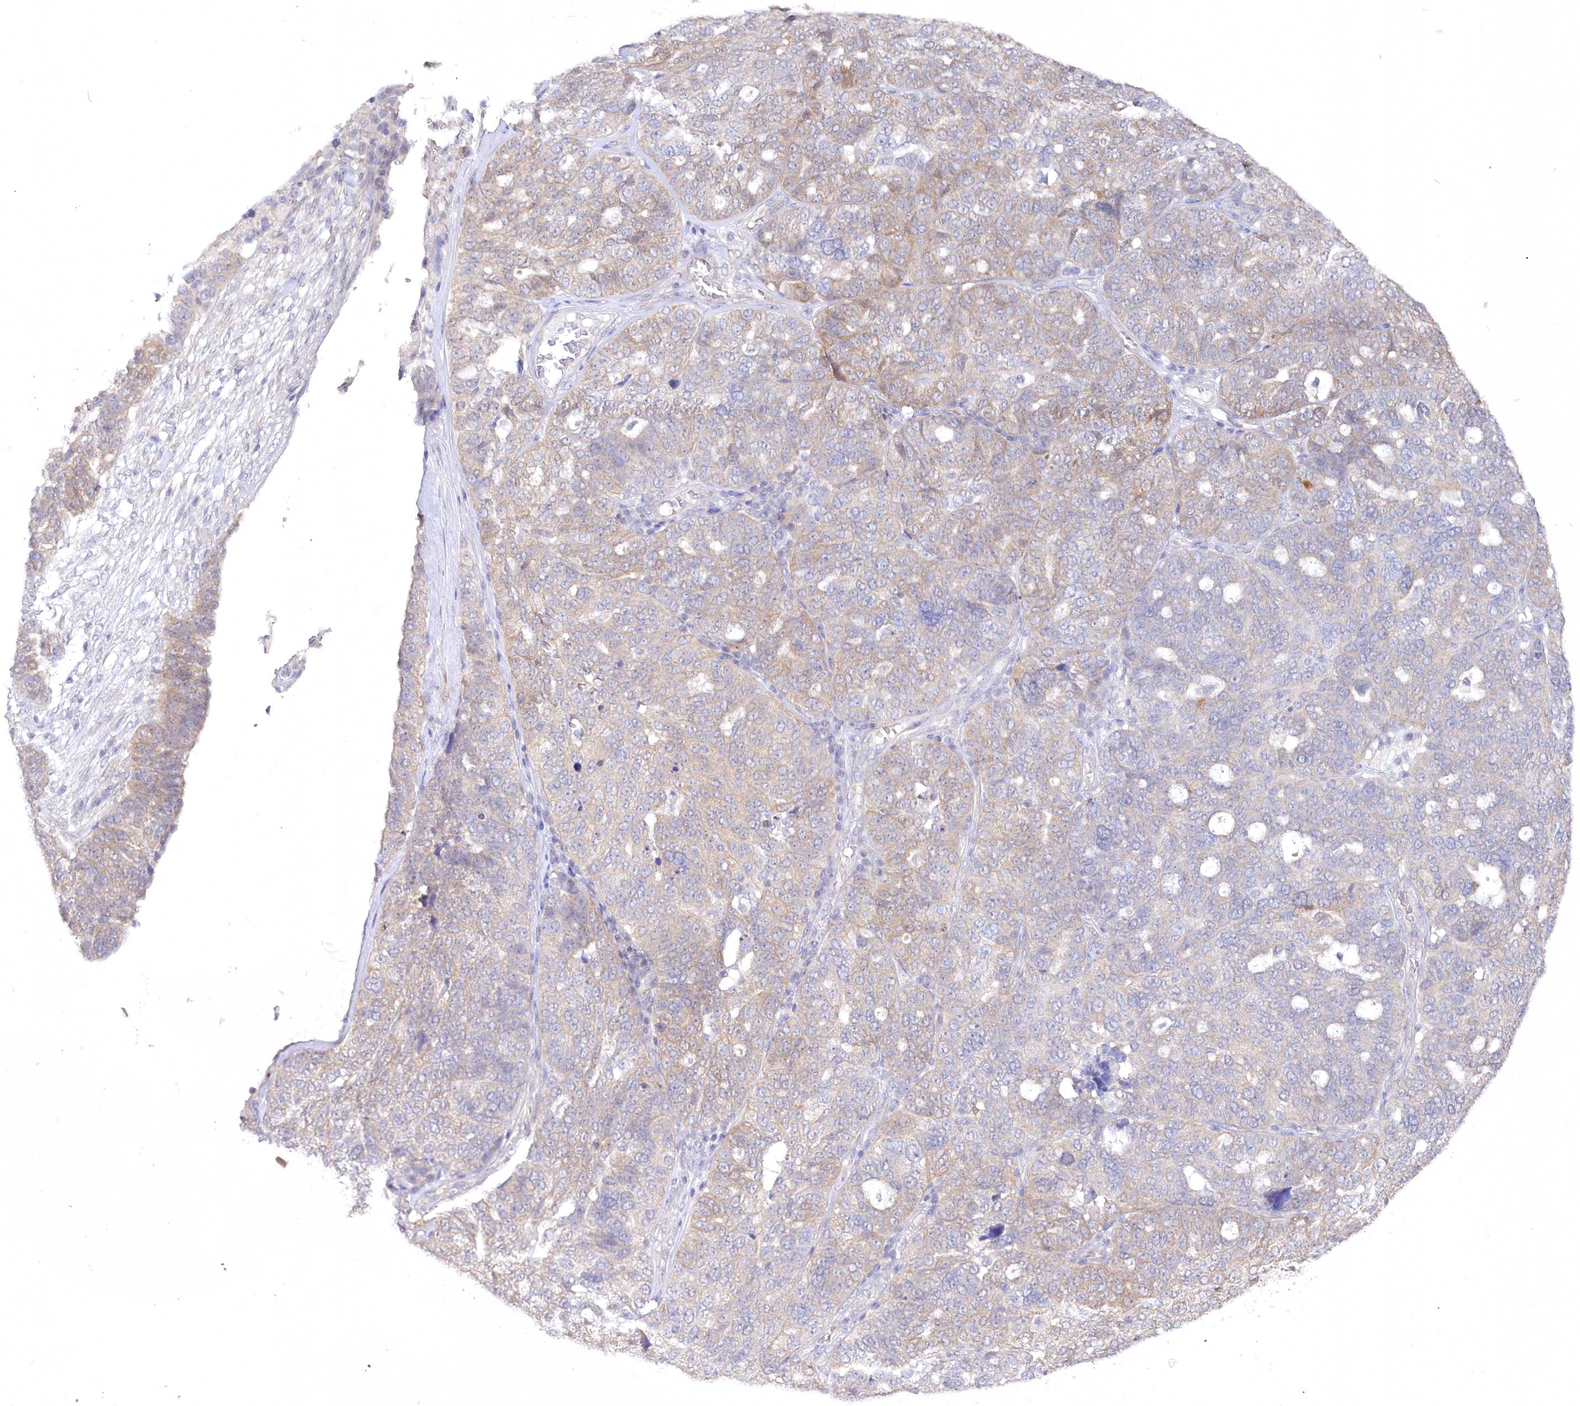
{"staining": {"intensity": "weak", "quantity": "25%-75%", "location": "cytoplasmic/membranous"}, "tissue": "ovarian cancer", "cell_type": "Tumor cells", "image_type": "cancer", "snomed": [{"axis": "morphology", "description": "Cystadenocarcinoma, serous, NOS"}, {"axis": "topography", "description": "Ovary"}], "caption": "This micrograph exhibits ovarian cancer (serous cystadenocarcinoma) stained with immunohistochemistry to label a protein in brown. The cytoplasmic/membranous of tumor cells show weak positivity for the protein. Nuclei are counter-stained blue.", "gene": "AAMDC", "patient": {"sex": "female", "age": 59}}